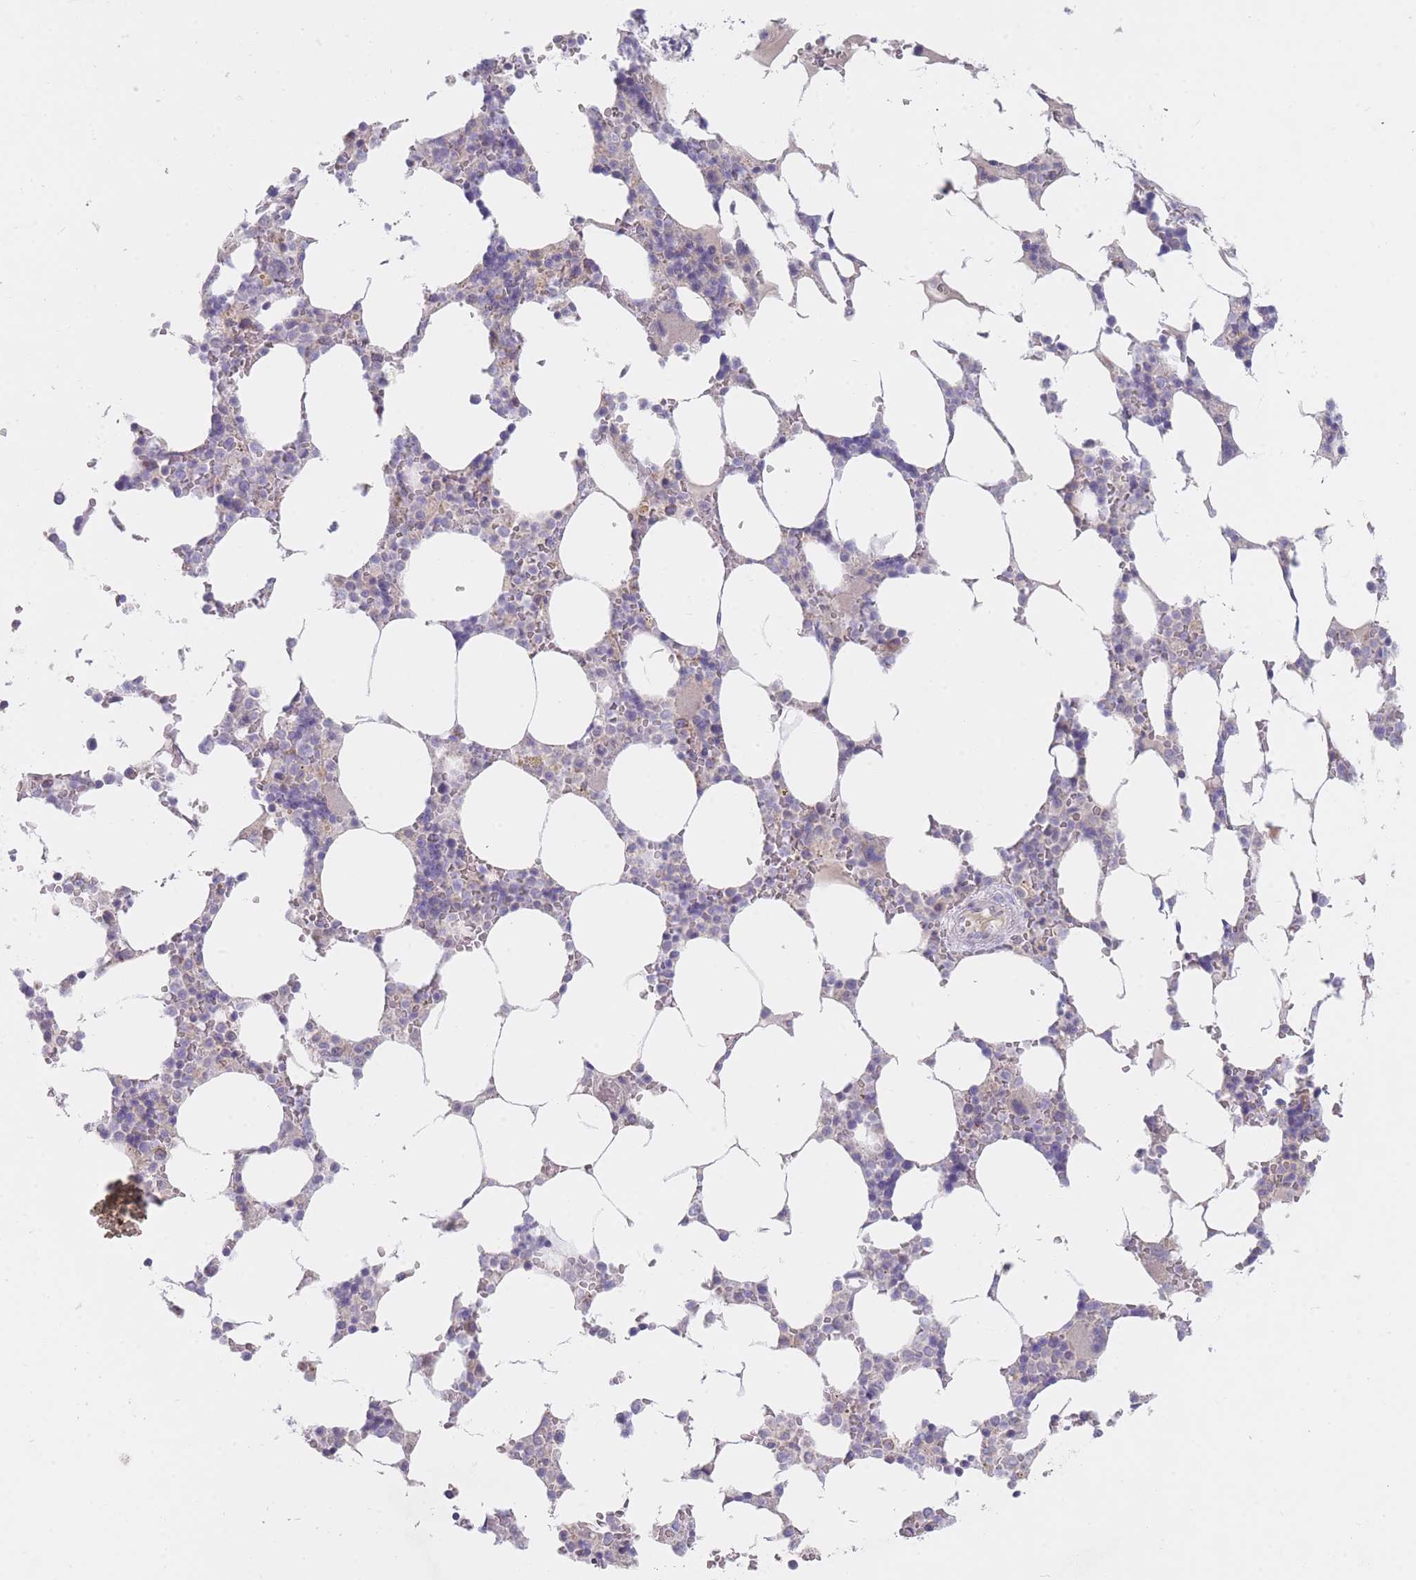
{"staining": {"intensity": "negative", "quantity": "none", "location": "none"}, "tissue": "bone marrow", "cell_type": "Hematopoietic cells", "image_type": "normal", "snomed": [{"axis": "morphology", "description": "Normal tissue, NOS"}, {"axis": "topography", "description": "Bone marrow"}], "caption": "Immunohistochemistry of normal bone marrow reveals no expression in hematopoietic cells.", "gene": "MRPS14", "patient": {"sex": "male", "age": 64}}